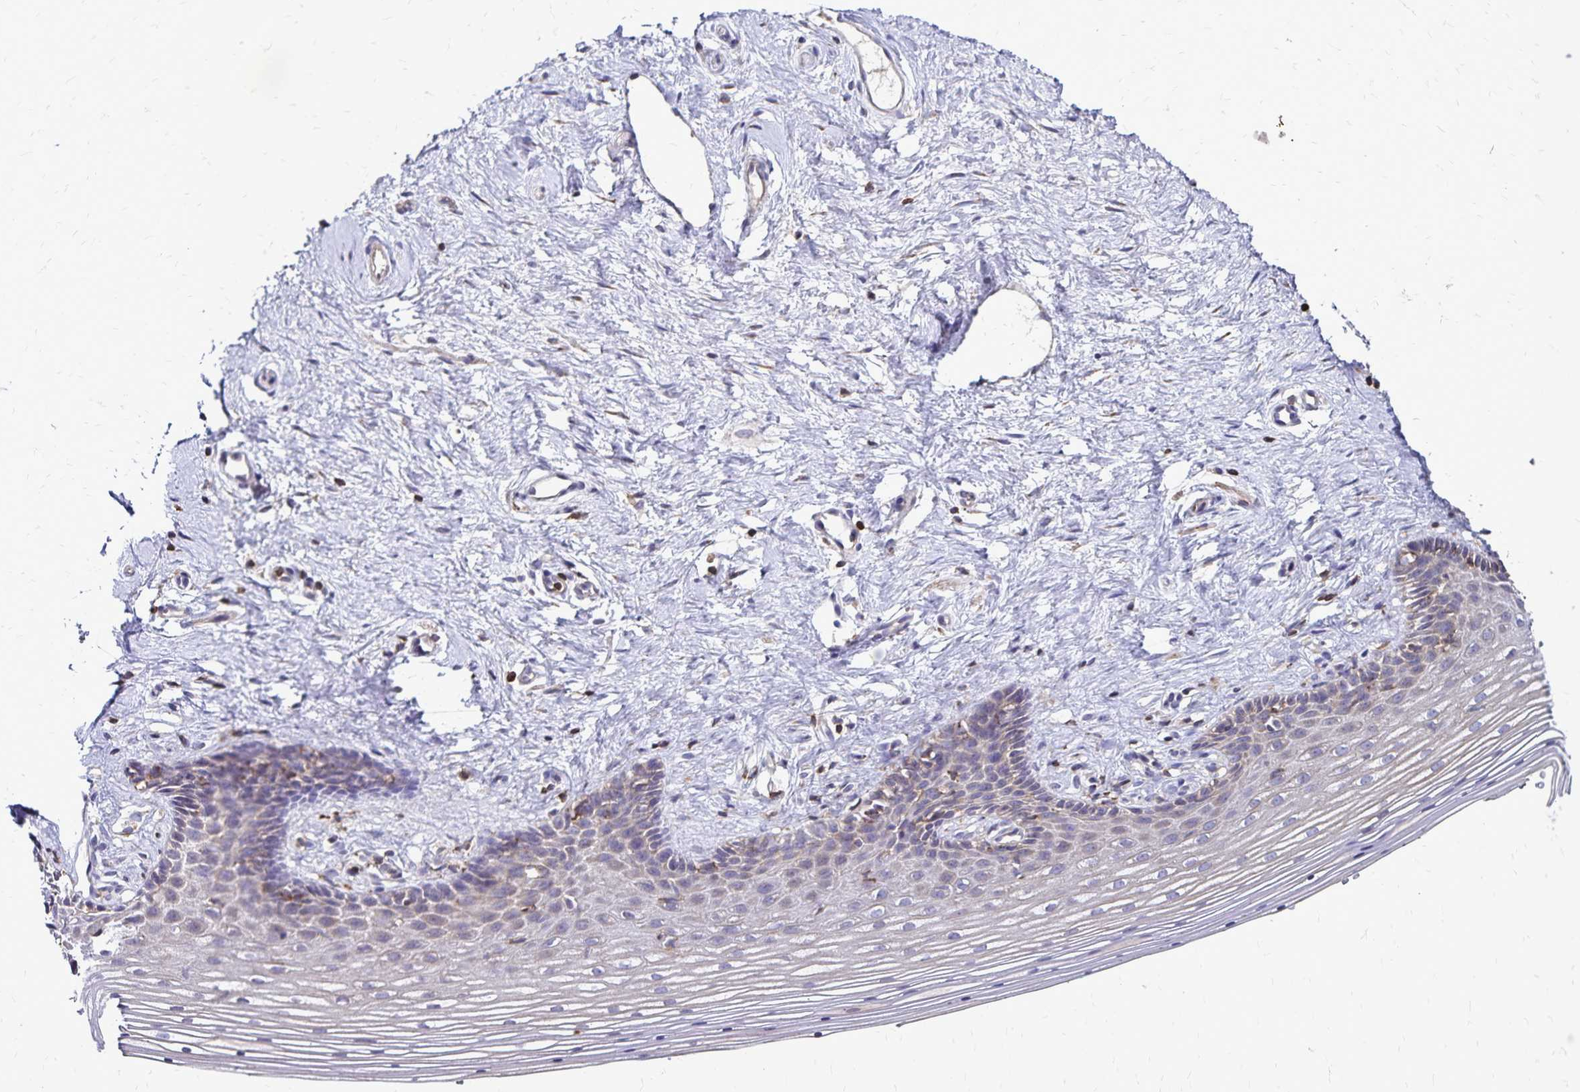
{"staining": {"intensity": "weak", "quantity": "25%-75%", "location": "cytoplasmic/membranous"}, "tissue": "vagina", "cell_type": "Squamous epithelial cells", "image_type": "normal", "snomed": [{"axis": "morphology", "description": "Normal tissue, NOS"}, {"axis": "topography", "description": "Vagina"}], "caption": "Protein staining reveals weak cytoplasmic/membranous staining in approximately 25%-75% of squamous epithelial cells in unremarkable vagina.", "gene": "NAGPA", "patient": {"sex": "female", "age": 42}}